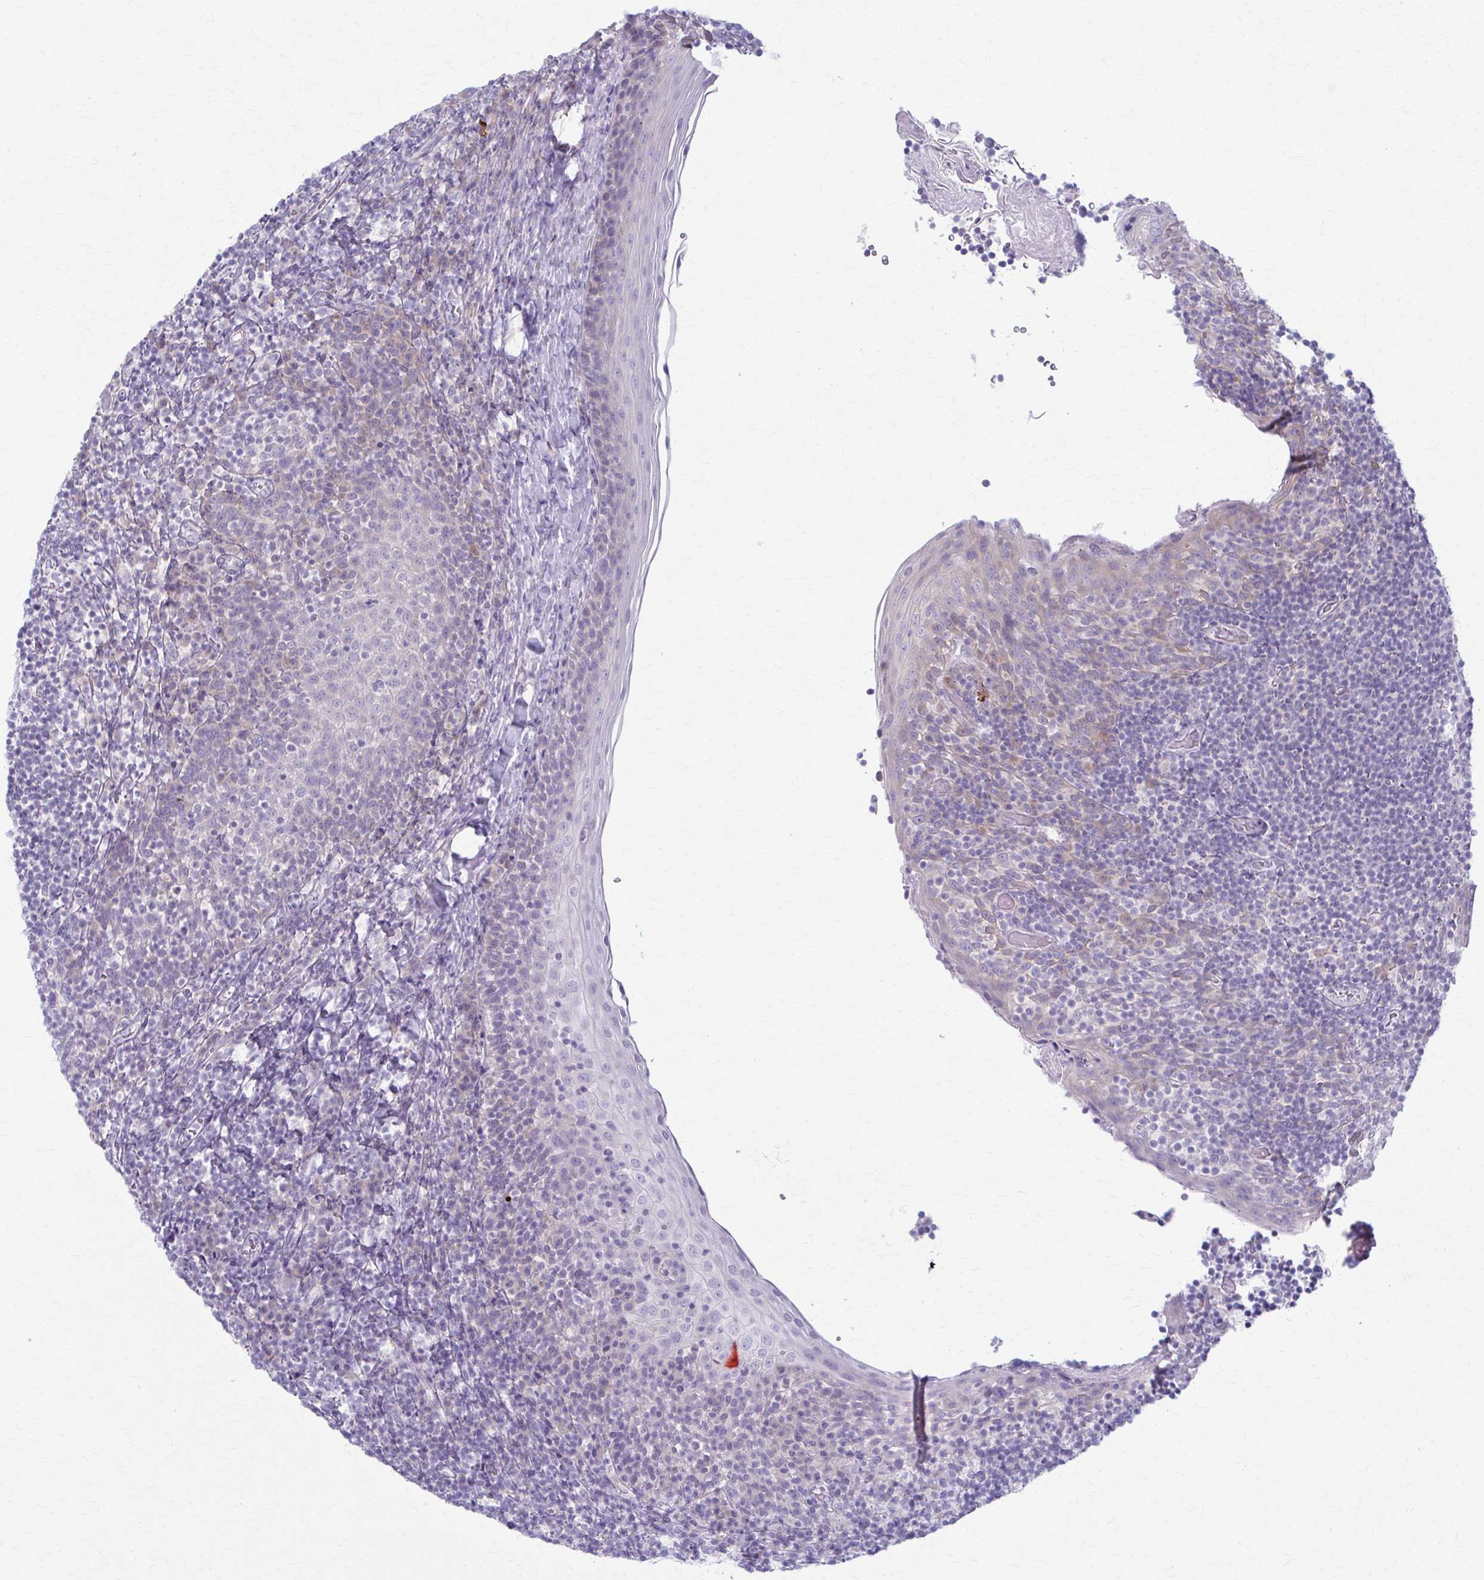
{"staining": {"intensity": "negative", "quantity": "none", "location": "none"}, "tissue": "tonsil", "cell_type": "Non-germinal center cells", "image_type": "normal", "snomed": [{"axis": "morphology", "description": "Normal tissue, NOS"}, {"axis": "topography", "description": "Tonsil"}], "caption": "Unremarkable tonsil was stained to show a protein in brown. There is no significant staining in non-germinal center cells.", "gene": "PRKRA", "patient": {"sex": "female", "age": 10}}